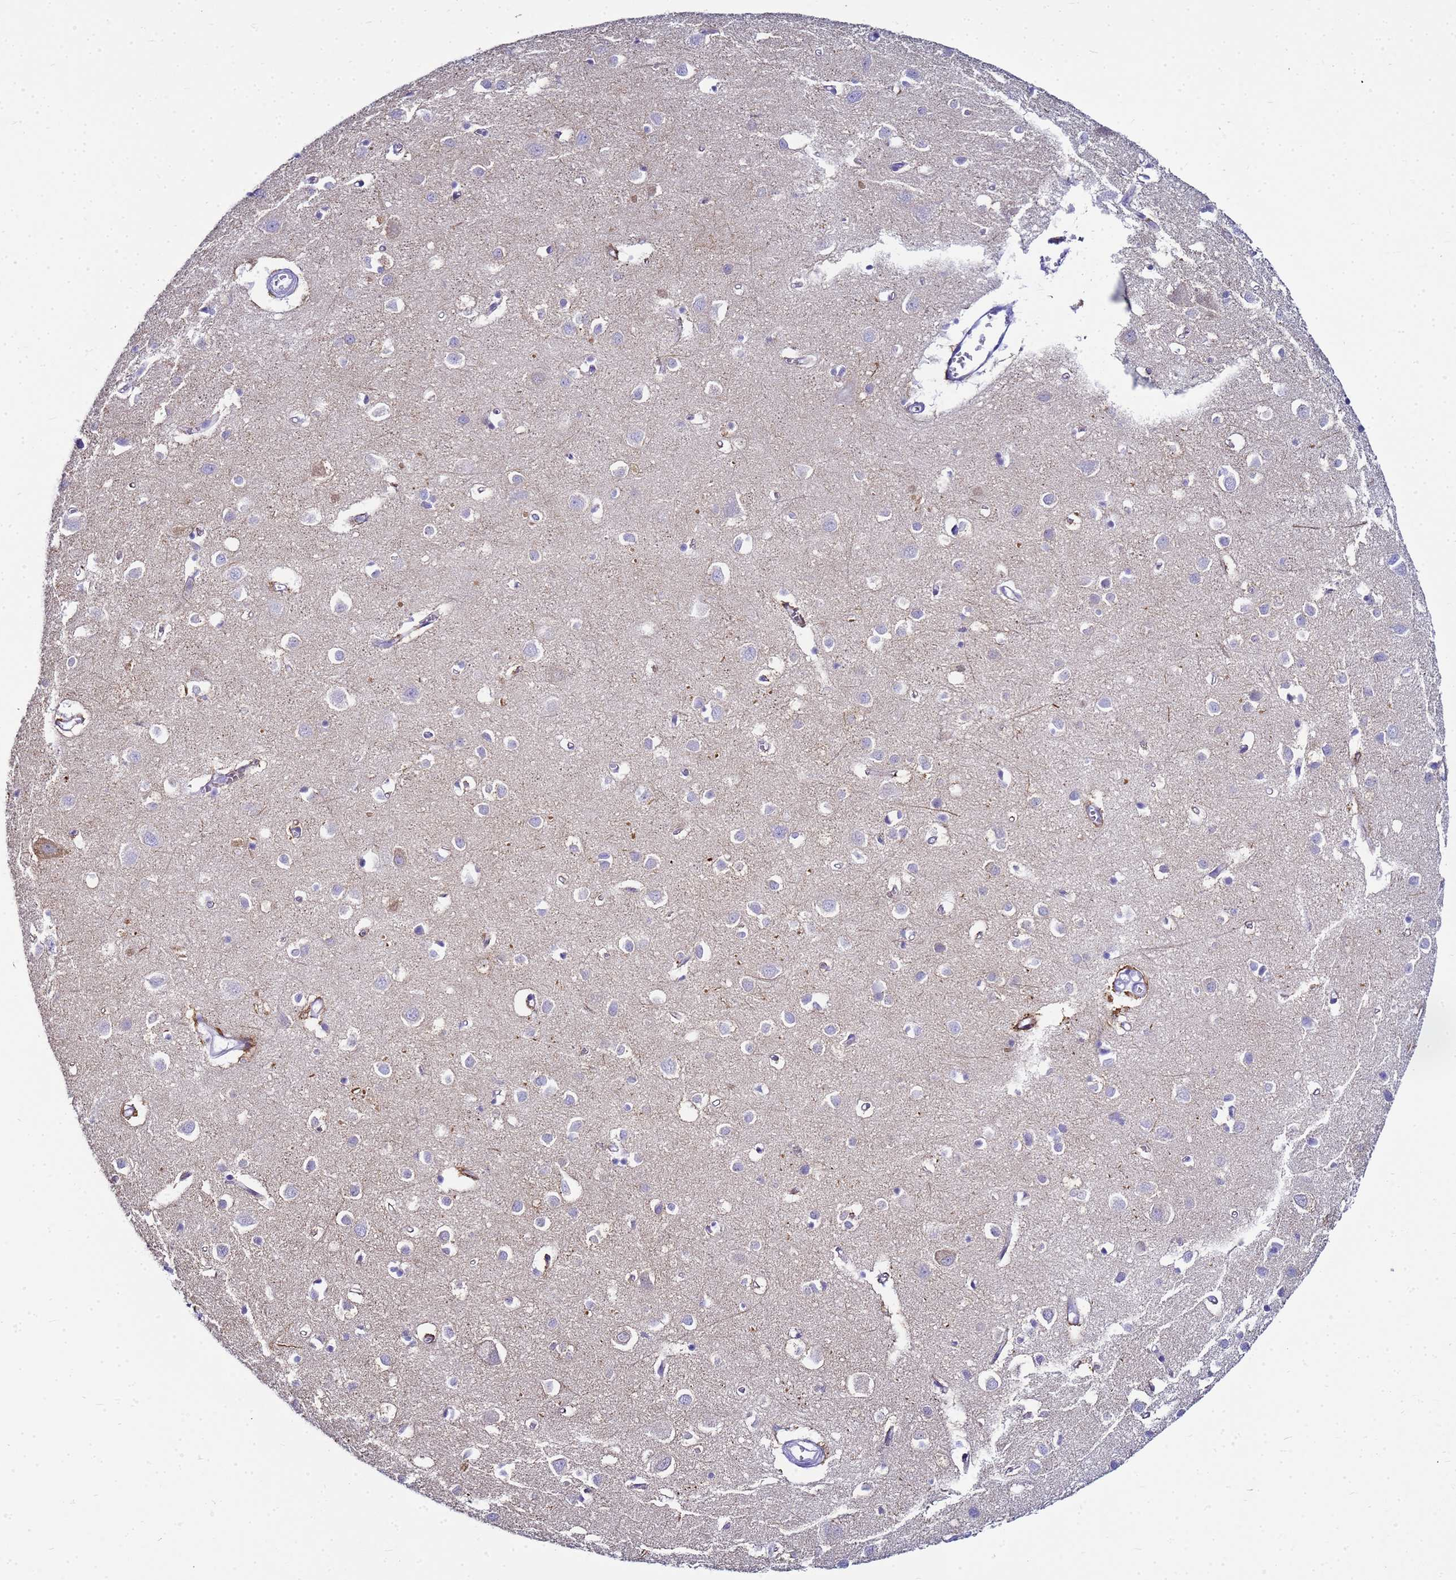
{"staining": {"intensity": "strong", "quantity": "<25%", "location": "cytoplasmic/membranous"}, "tissue": "cerebral cortex", "cell_type": "Endothelial cells", "image_type": "normal", "snomed": [{"axis": "morphology", "description": "Normal tissue, NOS"}, {"axis": "topography", "description": "Cerebral cortex"}], "caption": "Protein staining by IHC shows strong cytoplasmic/membranous positivity in approximately <25% of endothelial cells in unremarkable cerebral cortex.", "gene": "CKB", "patient": {"sex": "female", "age": 64}}